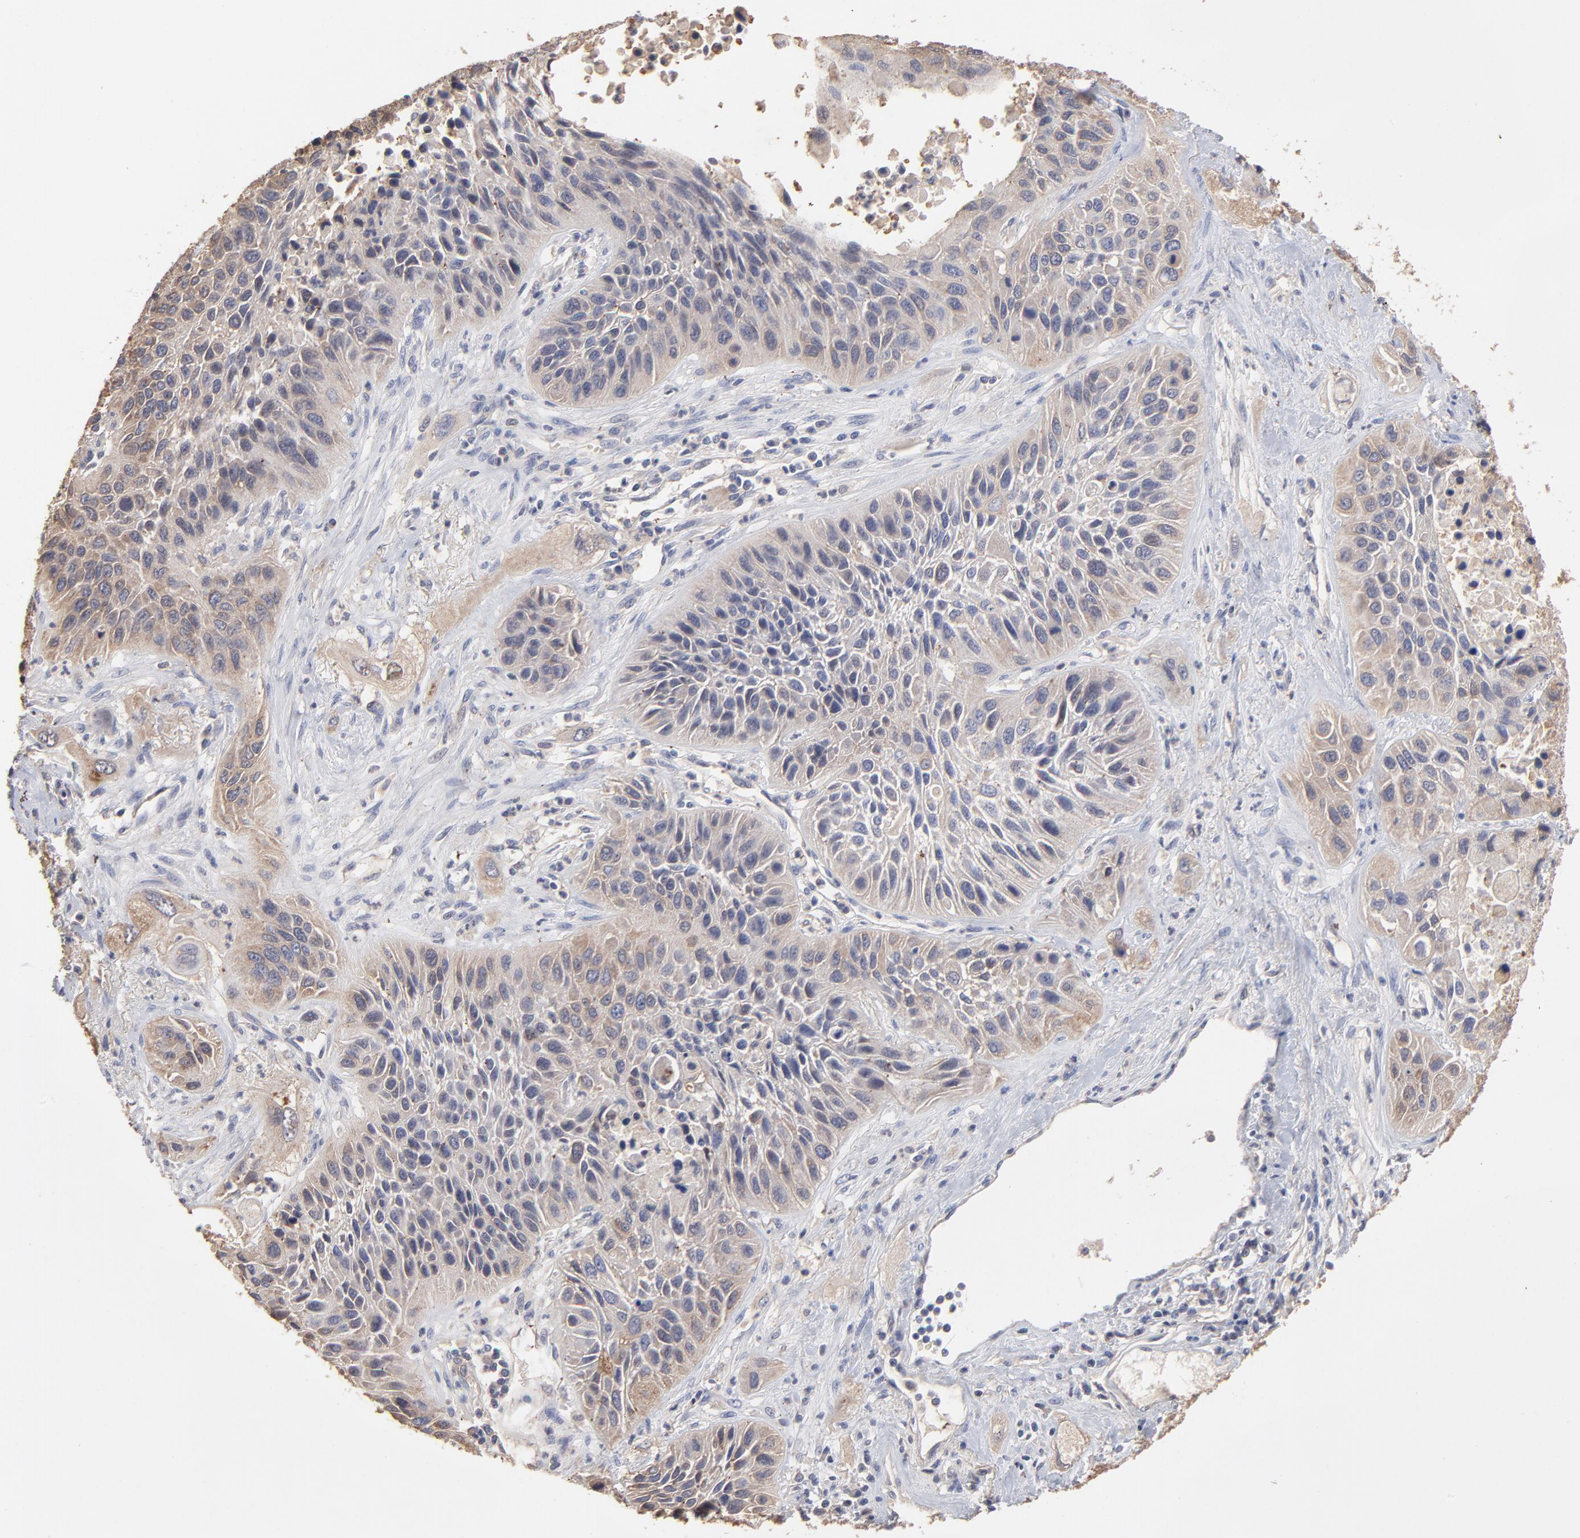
{"staining": {"intensity": "weak", "quantity": ">75%", "location": "cytoplasmic/membranous"}, "tissue": "lung cancer", "cell_type": "Tumor cells", "image_type": "cancer", "snomed": [{"axis": "morphology", "description": "Squamous cell carcinoma, NOS"}, {"axis": "topography", "description": "Lung"}], "caption": "Lung cancer tissue exhibits weak cytoplasmic/membranous positivity in approximately >75% of tumor cells", "gene": "TANGO2", "patient": {"sex": "female", "age": 76}}